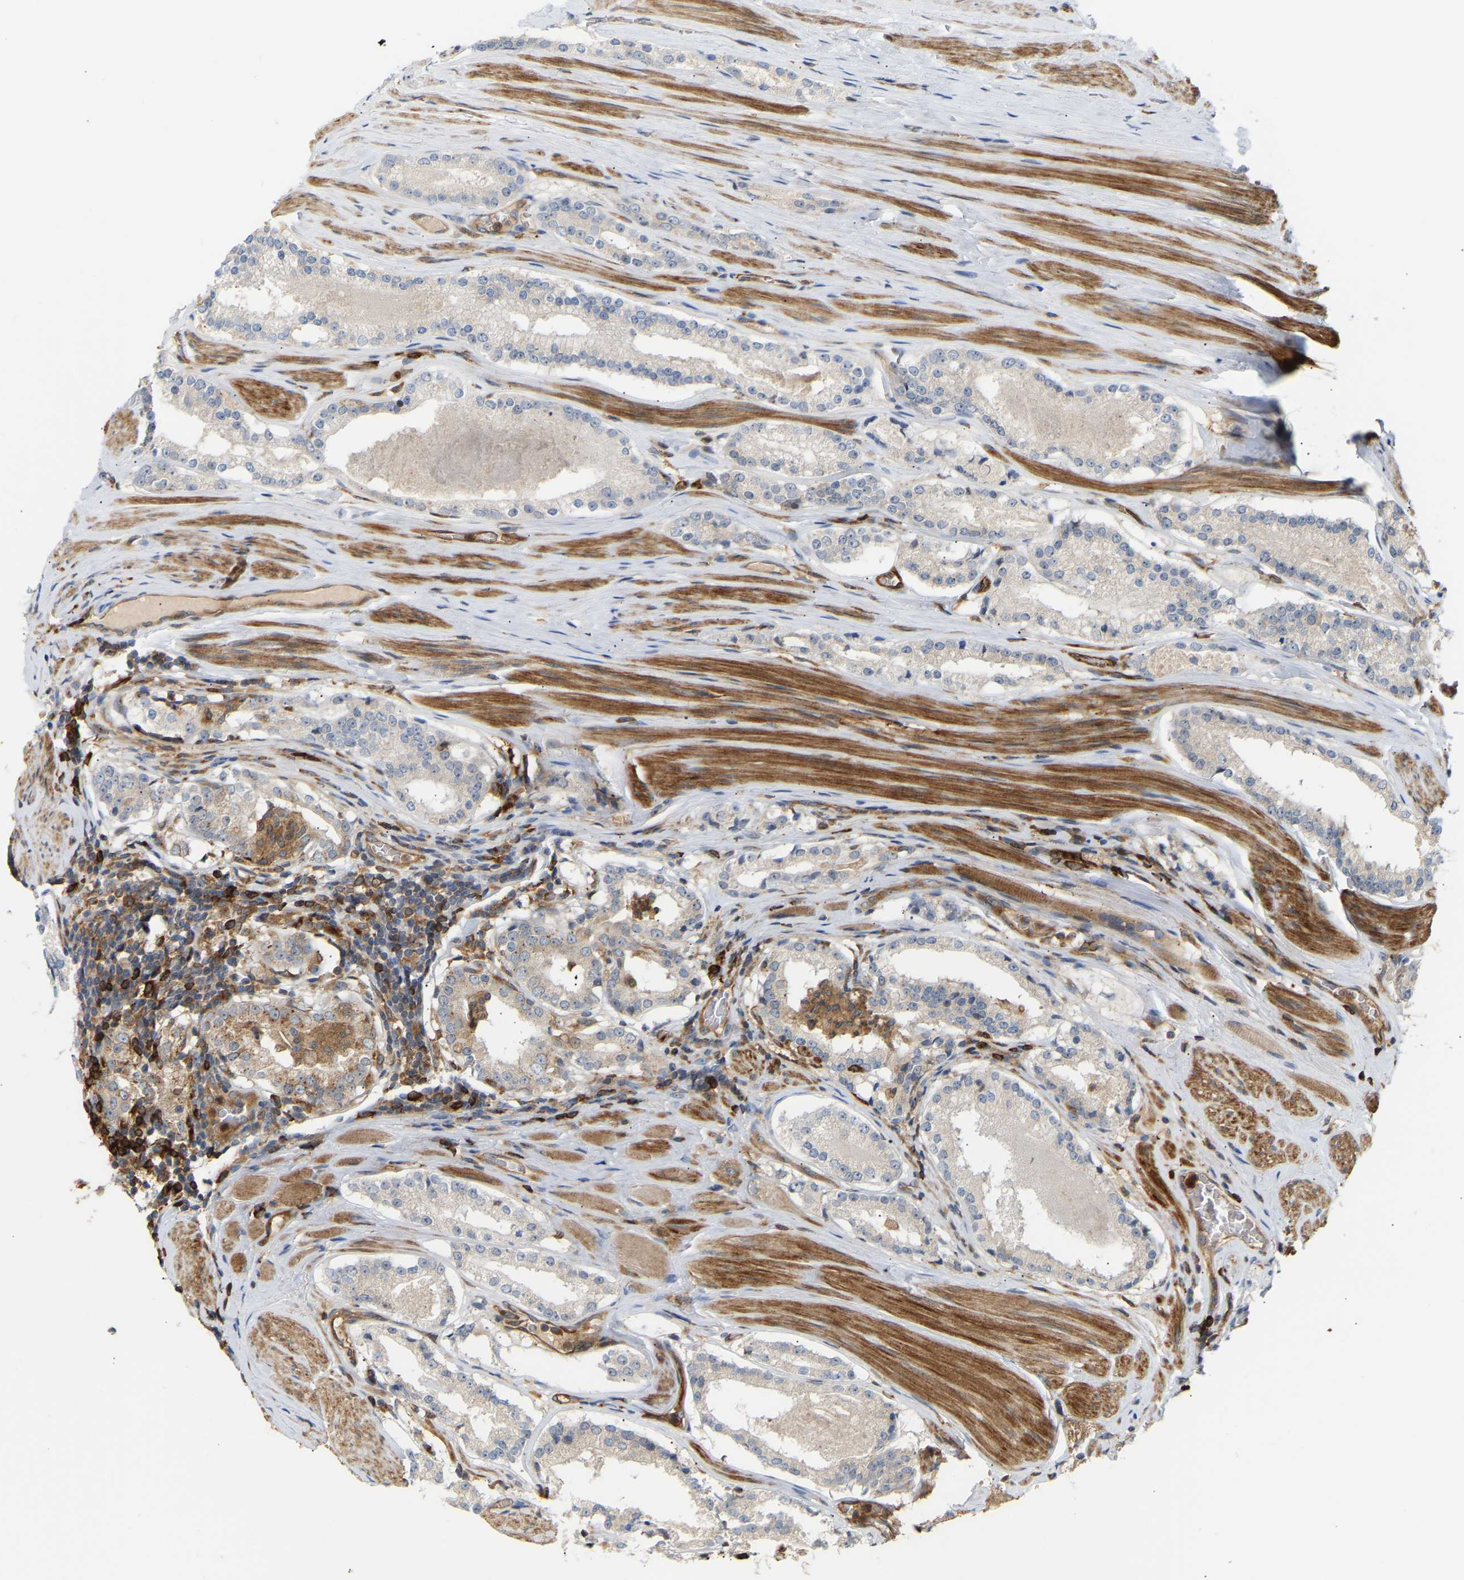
{"staining": {"intensity": "negative", "quantity": "none", "location": "none"}, "tissue": "prostate cancer", "cell_type": "Tumor cells", "image_type": "cancer", "snomed": [{"axis": "morphology", "description": "Adenocarcinoma, Low grade"}, {"axis": "topography", "description": "Prostate"}], "caption": "DAB (3,3'-diaminobenzidine) immunohistochemical staining of prostate cancer demonstrates no significant staining in tumor cells.", "gene": "PLCG2", "patient": {"sex": "male", "age": 63}}